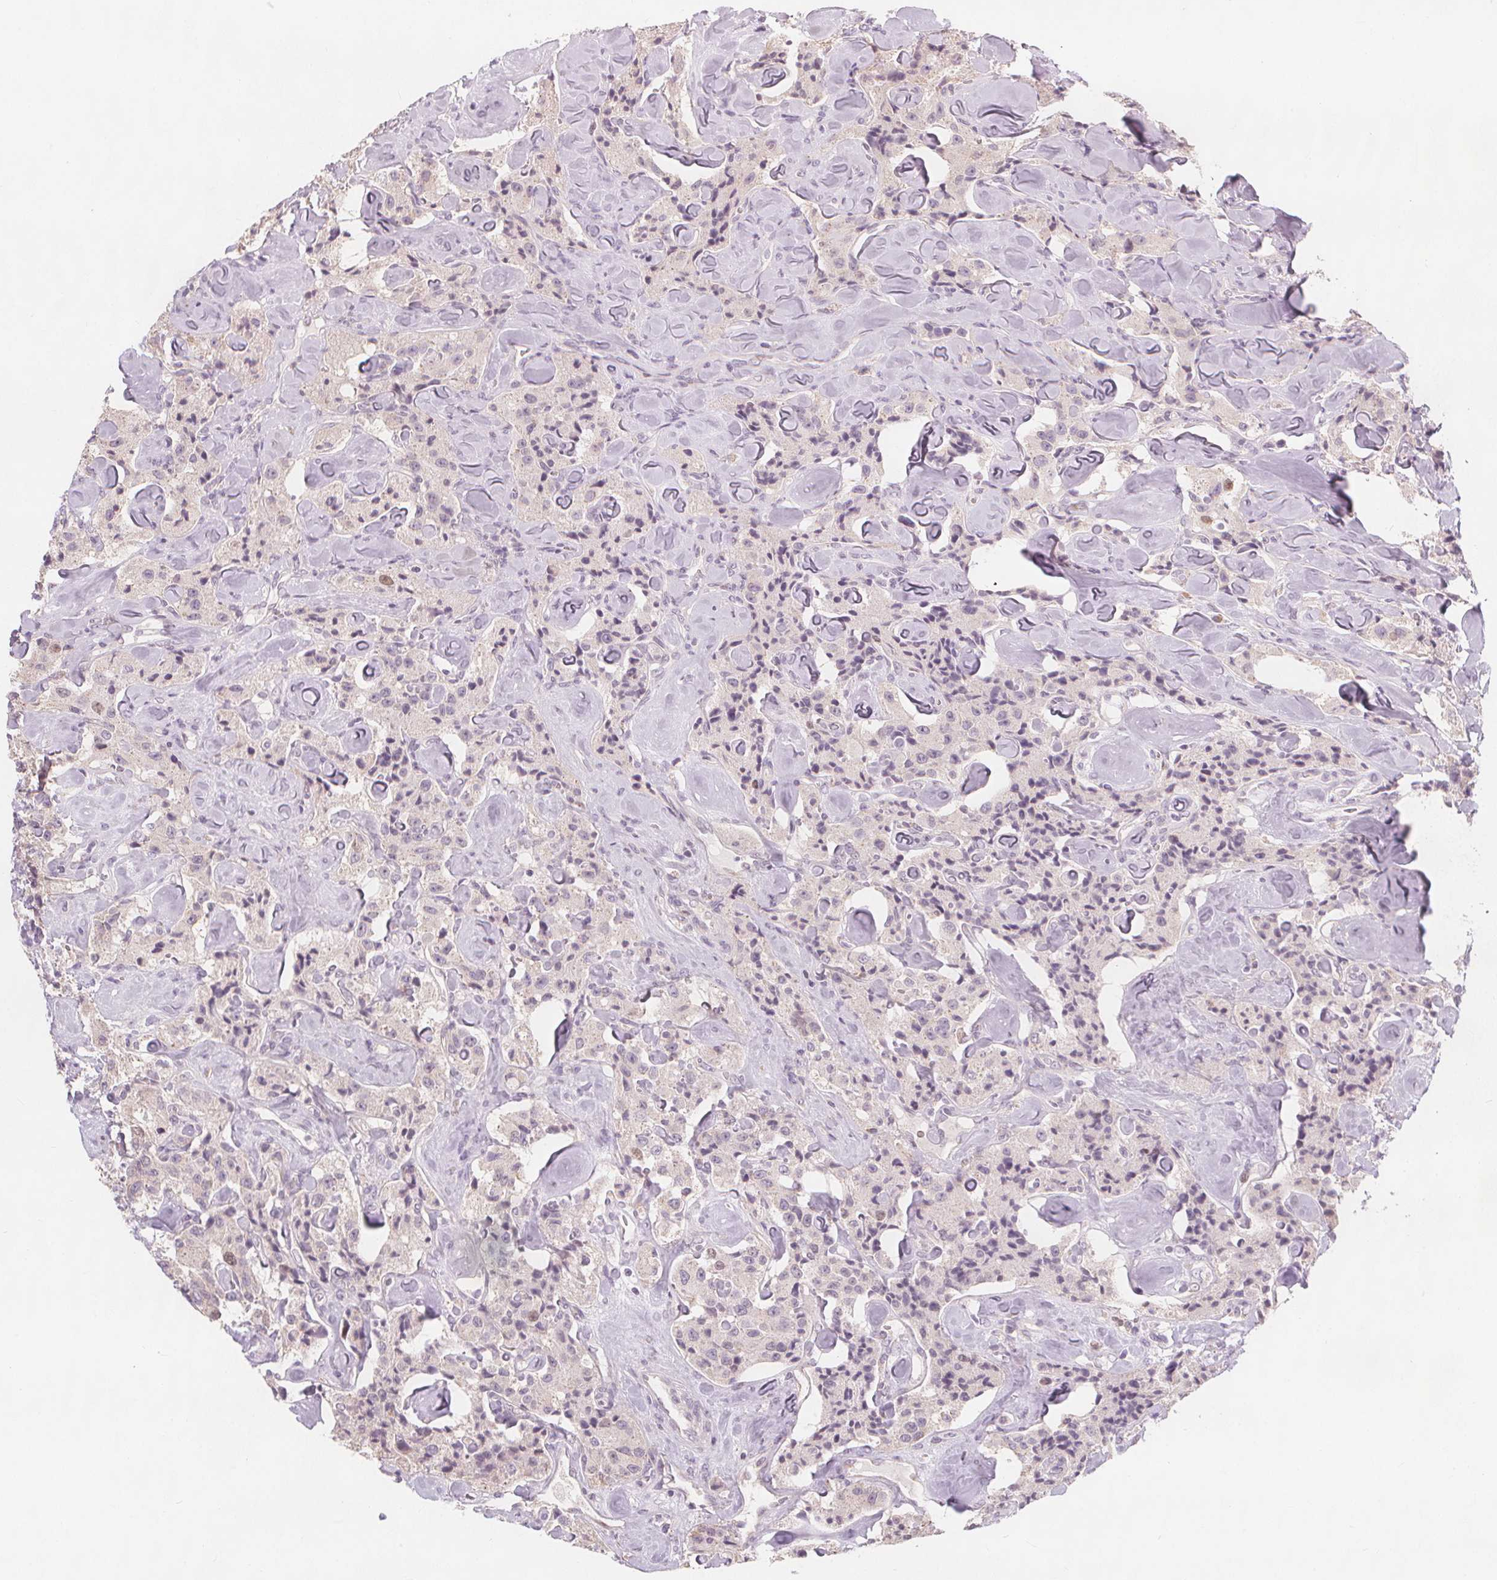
{"staining": {"intensity": "negative", "quantity": "none", "location": "none"}, "tissue": "carcinoid", "cell_type": "Tumor cells", "image_type": "cancer", "snomed": [{"axis": "morphology", "description": "Carcinoid, malignant, NOS"}, {"axis": "topography", "description": "Pancreas"}], "caption": "Immunohistochemistry photomicrograph of neoplastic tissue: human carcinoid stained with DAB (3,3'-diaminobenzidine) shows no significant protein staining in tumor cells. The staining is performed using DAB (3,3'-diaminobenzidine) brown chromogen with nuclei counter-stained in using hematoxylin.", "gene": "TIPIN", "patient": {"sex": "male", "age": 41}}